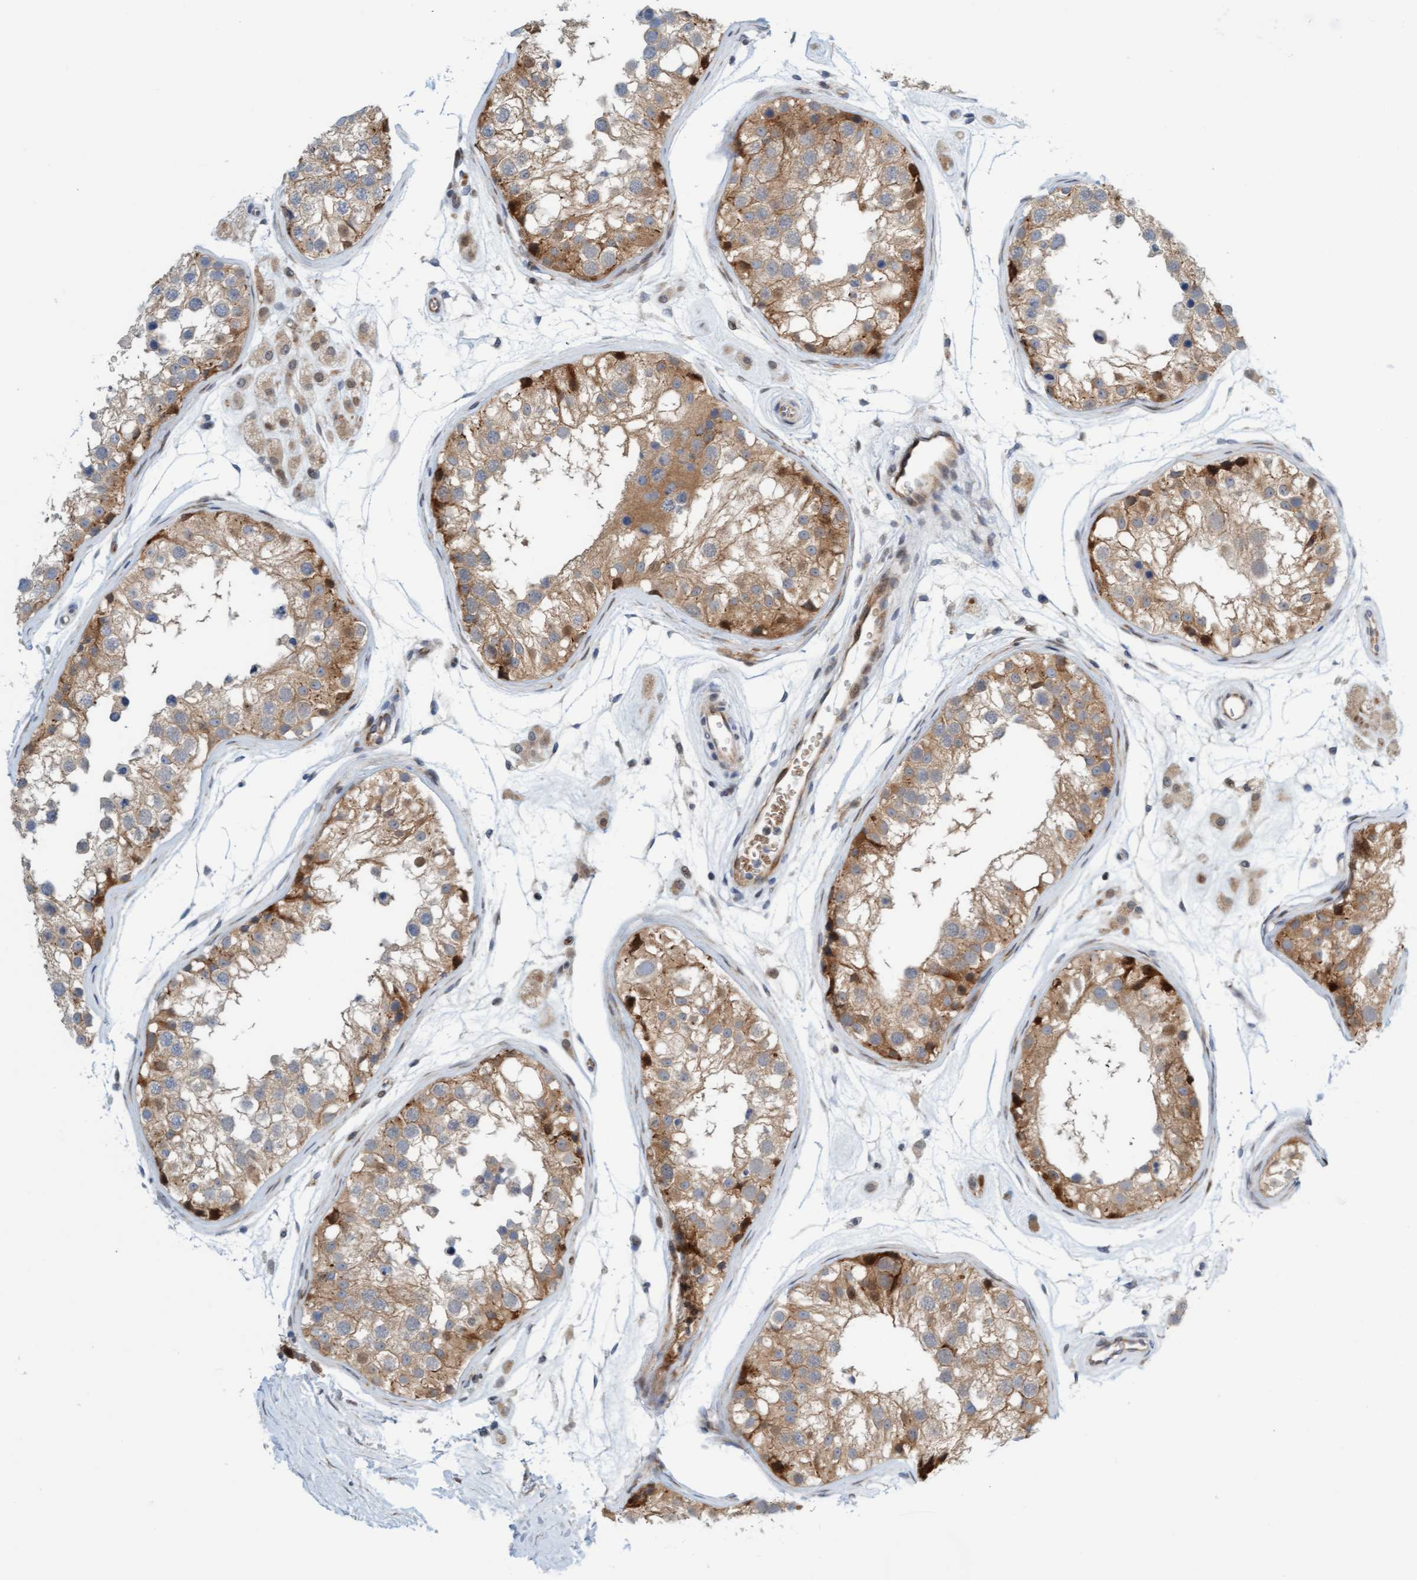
{"staining": {"intensity": "strong", "quantity": "<25%", "location": "cytoplasmic/membranous"}, "tissue": "testis", "cell_type": "Cells in seminiferous ducts", "image_type": "normal", "snomed": [{"axis": "morphology", "description": "Normal tissue, NOS"}, {"axis": "morphology", "description": "Adenocarcinoma, metastatic, NOS"}, {"axis": "topography", "description": "Testis"}], "caption": "Immunohistochemistry image of benign testis: testis stained using immunohistochemistry (IHC) shows medium levels of strong protein expression localized specifically in the cytoplasmic/membranous of cells in seminiferous ducts, appearing as a cytoplasmic/membranous brown color.", "gene": "EIF4EBP1", "patient": {"sex": "male", "age": 26}}